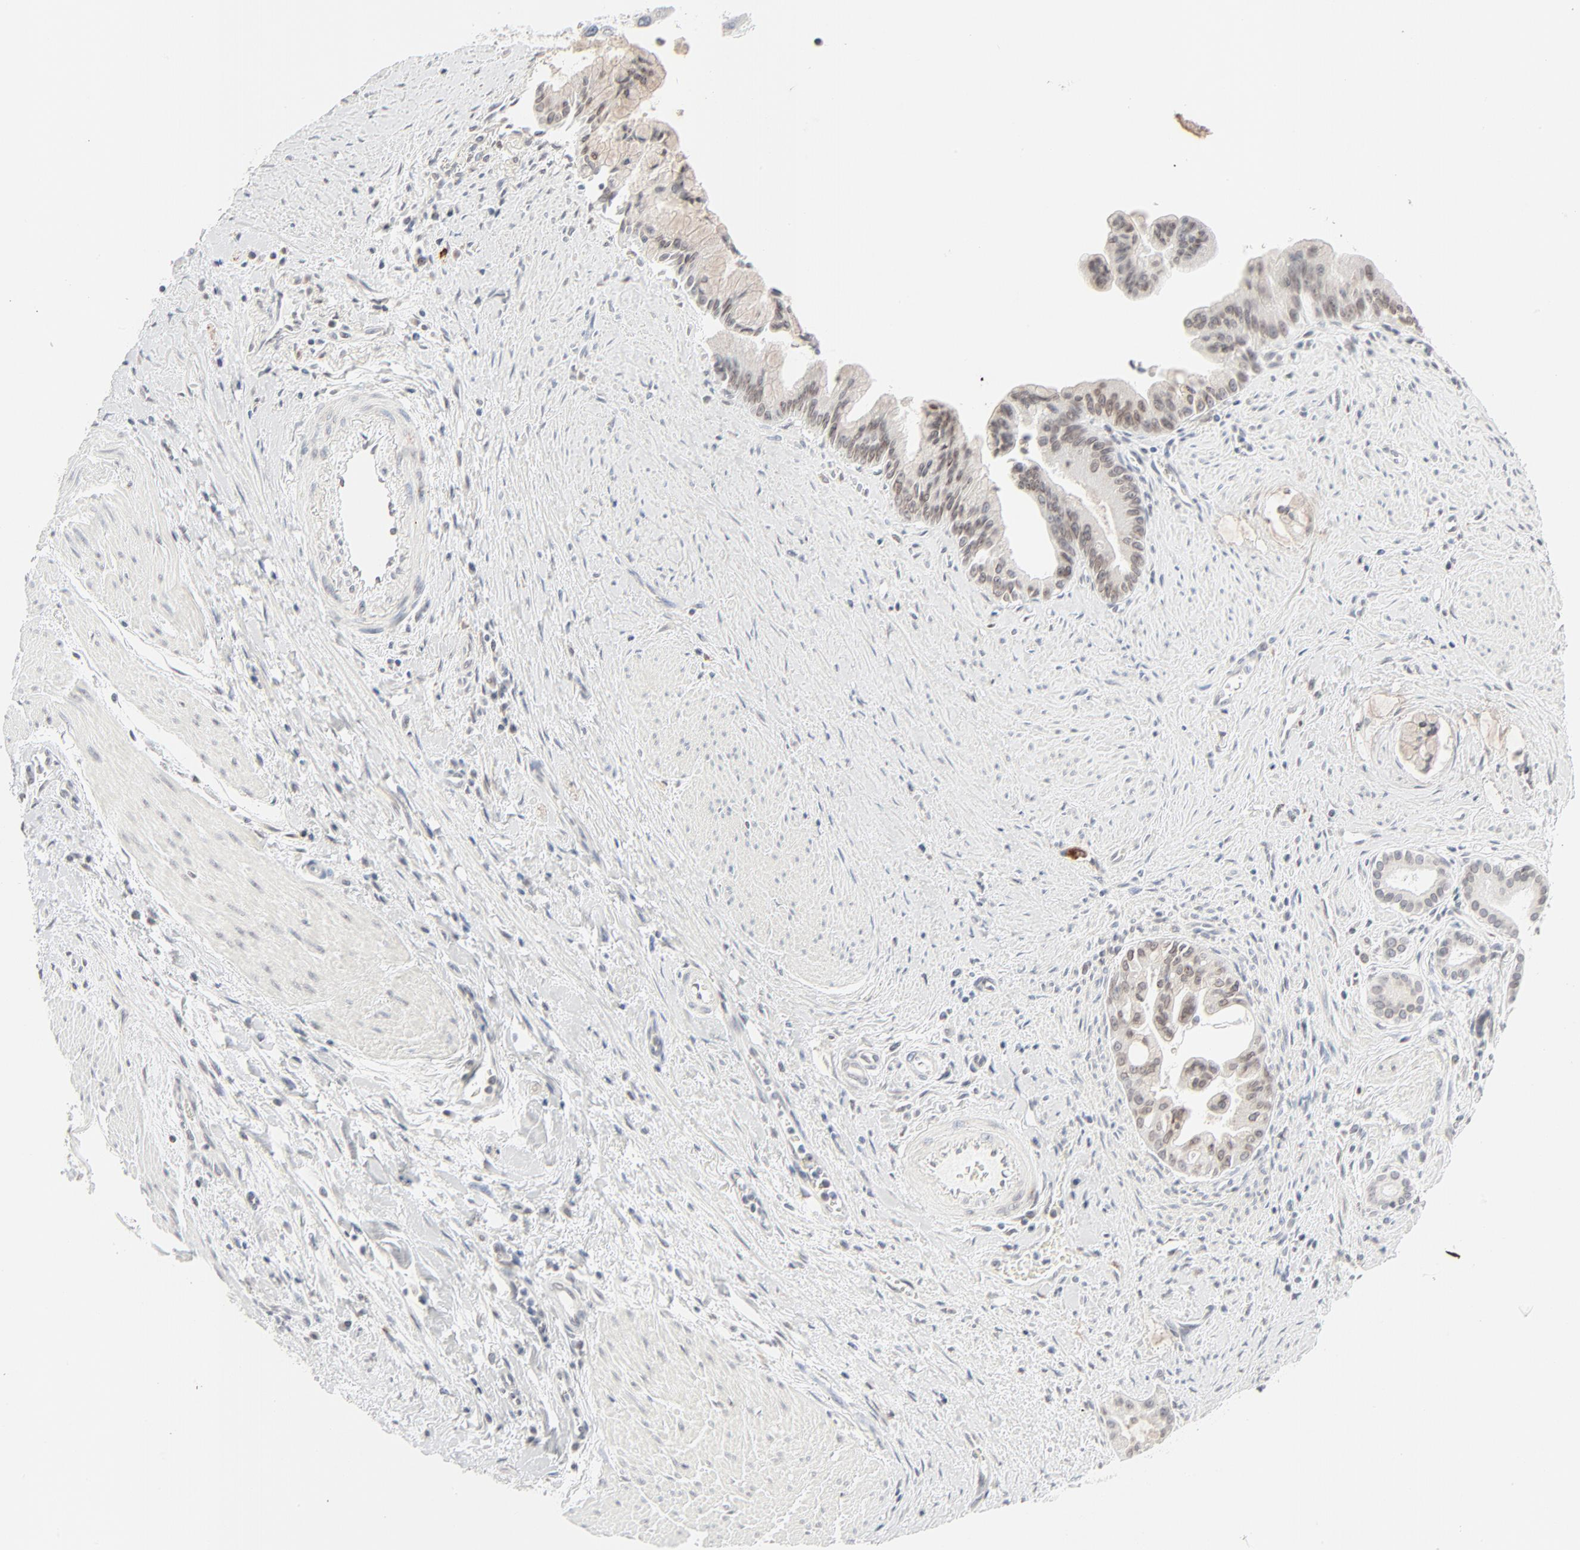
{"staining": {"intensity": "weak", "quantity": "<25%", "location": "cytoplasmic/membranous,nuclear"}, "tissue": "pancreatic cancer", "cell_type": "Tumor cells", "image_type": "cancer", "snomed": [{"axis": "morphology", "description": "Adenocarcinoma, NOS"}, {"axis": "topography", "description": "Pancreas"}], "caption": "The image reveals no staining of tumor cells in adenocarcinoma (pancreatic).", "gene": "MAD1L1", "patient": {"sex": "male", "age": 59}}